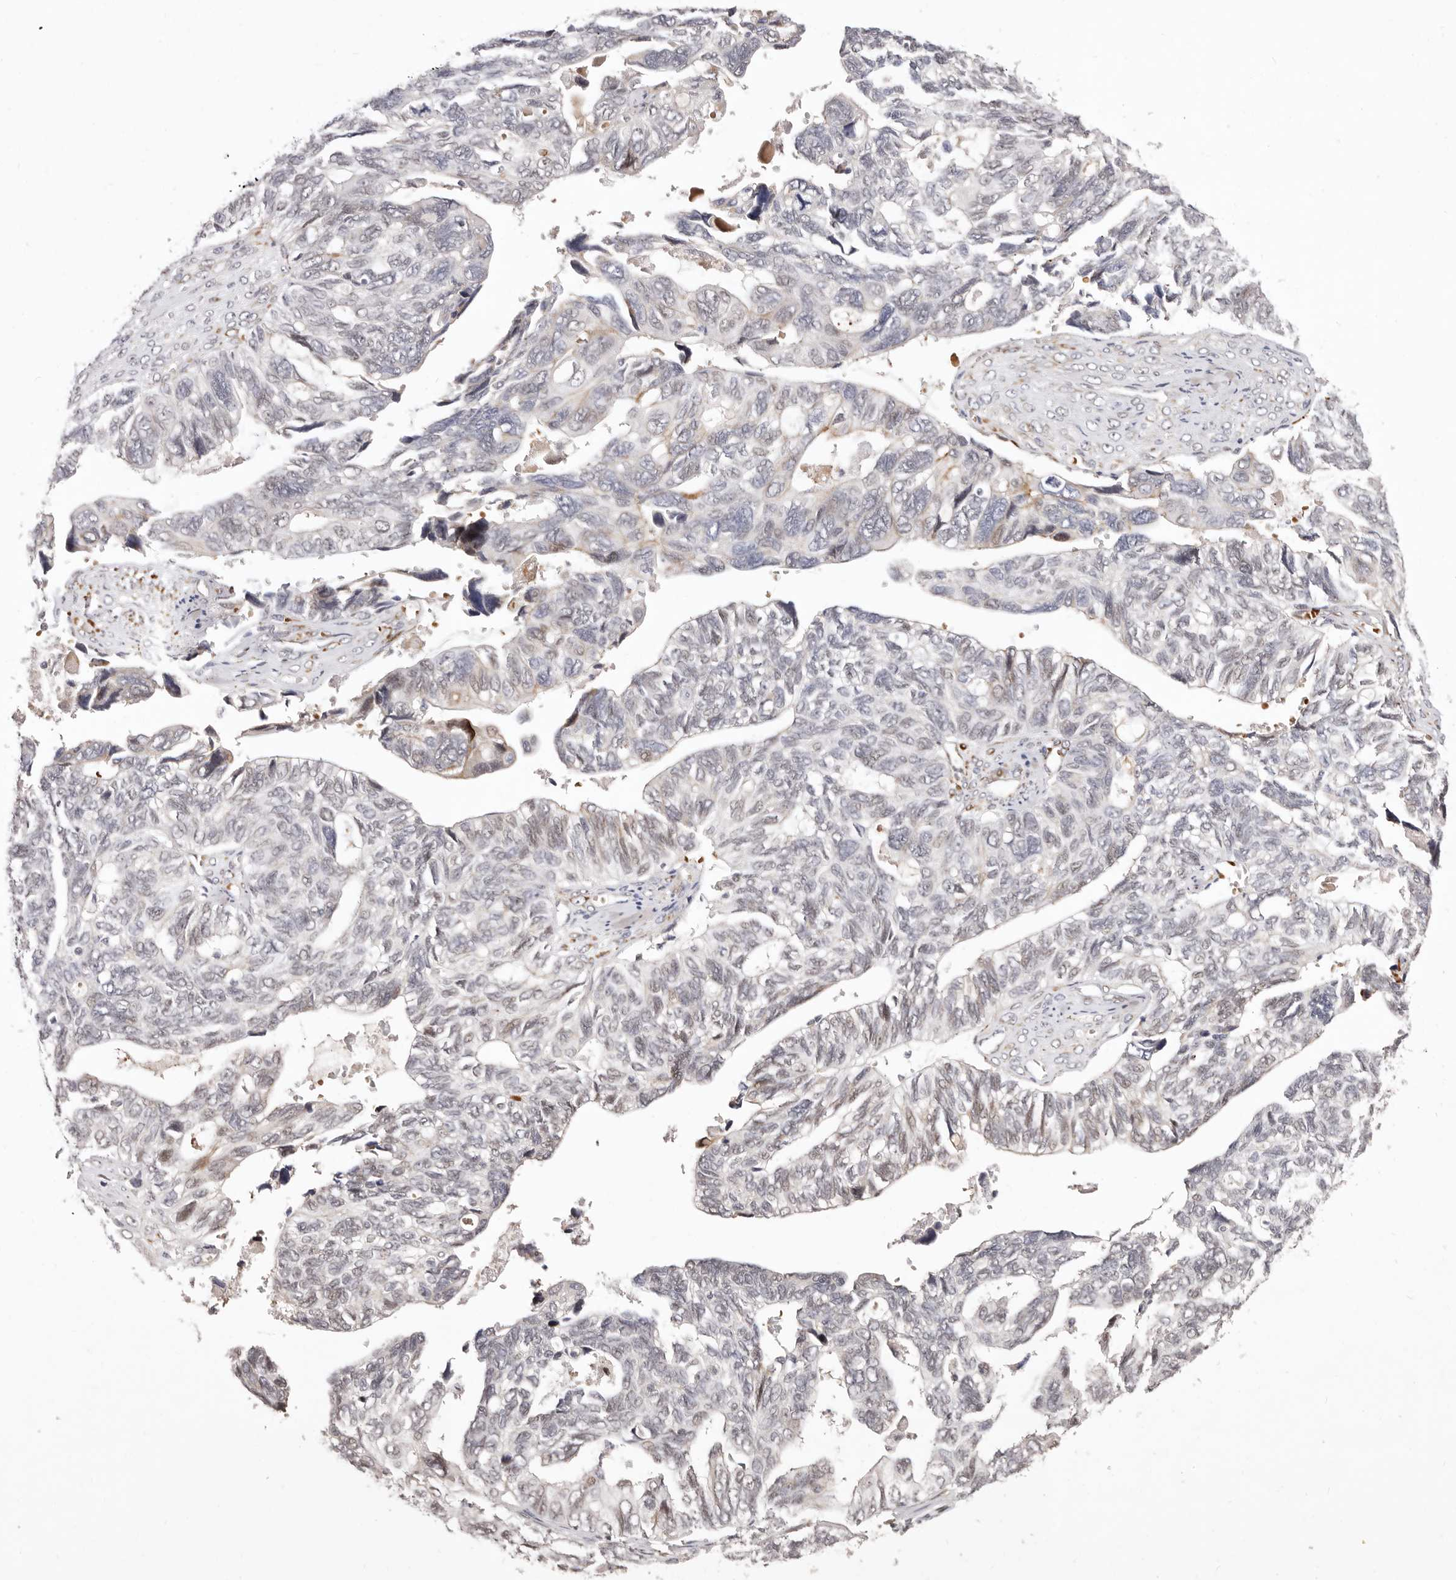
{"staining": {"intensity": "weak", "quantity": "<25%", "location": "nuclear"}, "tissue": "ovarian cancer", "cell_type": "Tumor cells", "image_type": "cancer", "snomed": [{"axis": "morphology", "description": "Cystadenocarcinoma, serous, NOS"}, {"axis": "topography", "description": "Ovary"}], "caption": "A histopathology image of human ovarian serous cystadenocarcinoma is negative for staining in tumor cells.", "gene": "SRCAP", "patient": {"sex": "female", "age": 79}}